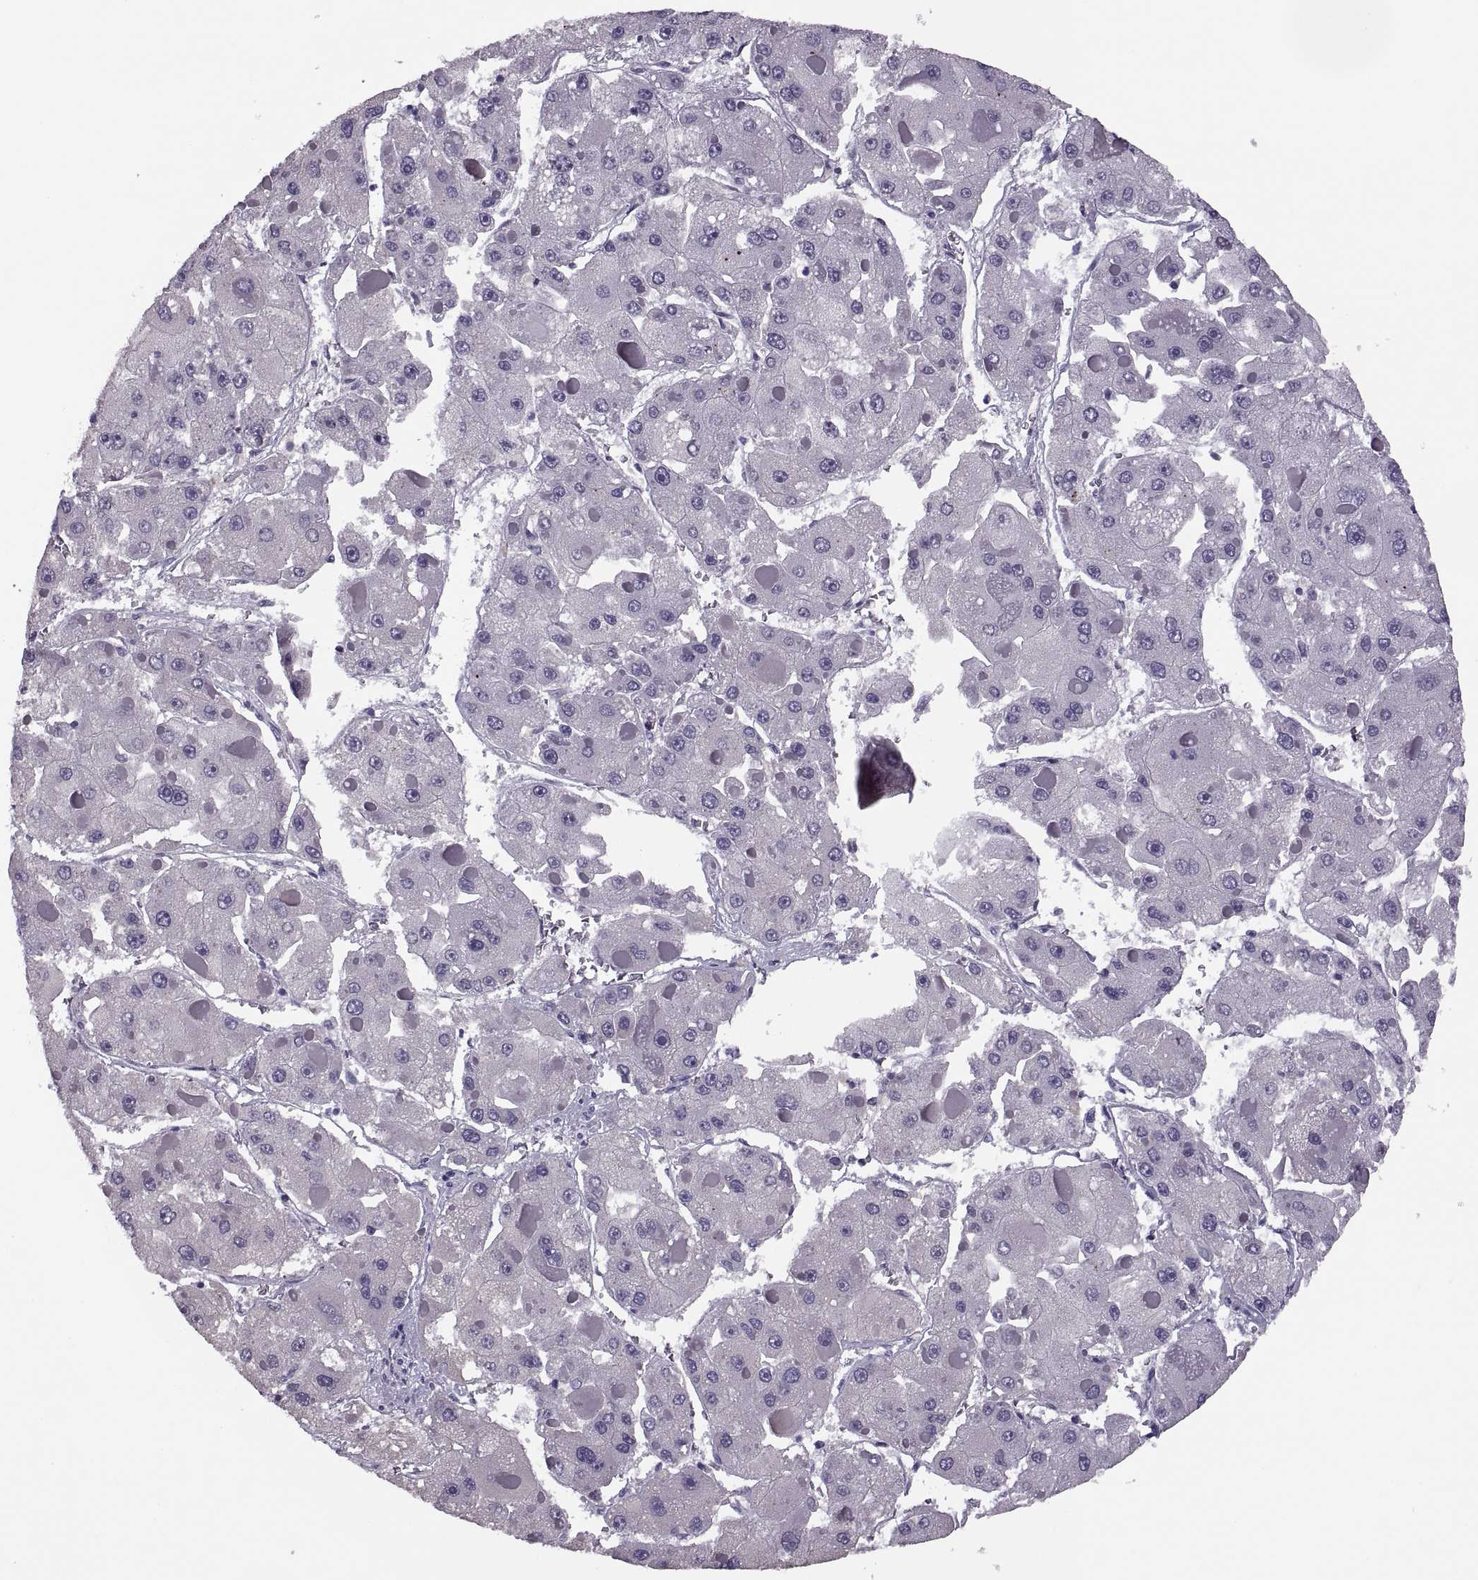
{"staining": {"intensity": "negative", "quantity": "none", "location": "none"}, "tissue": "liver cancer", "cell_type": "Tumor cells", "image_type": "cancer", "snomed": [{"axis": "morphology", "description": "Carcinoma, Hepatocellular, NOS"}, {"axis": "topography", "description": "Liver"}], "caption": "IHC photomicrograph of human hepatocellular carcinoma (liver) stained for a protein (brown), which exhibits no positivity in tumor cells.", "gene": "PRSS54", "patient": {"sex": "female", "age": 73}}